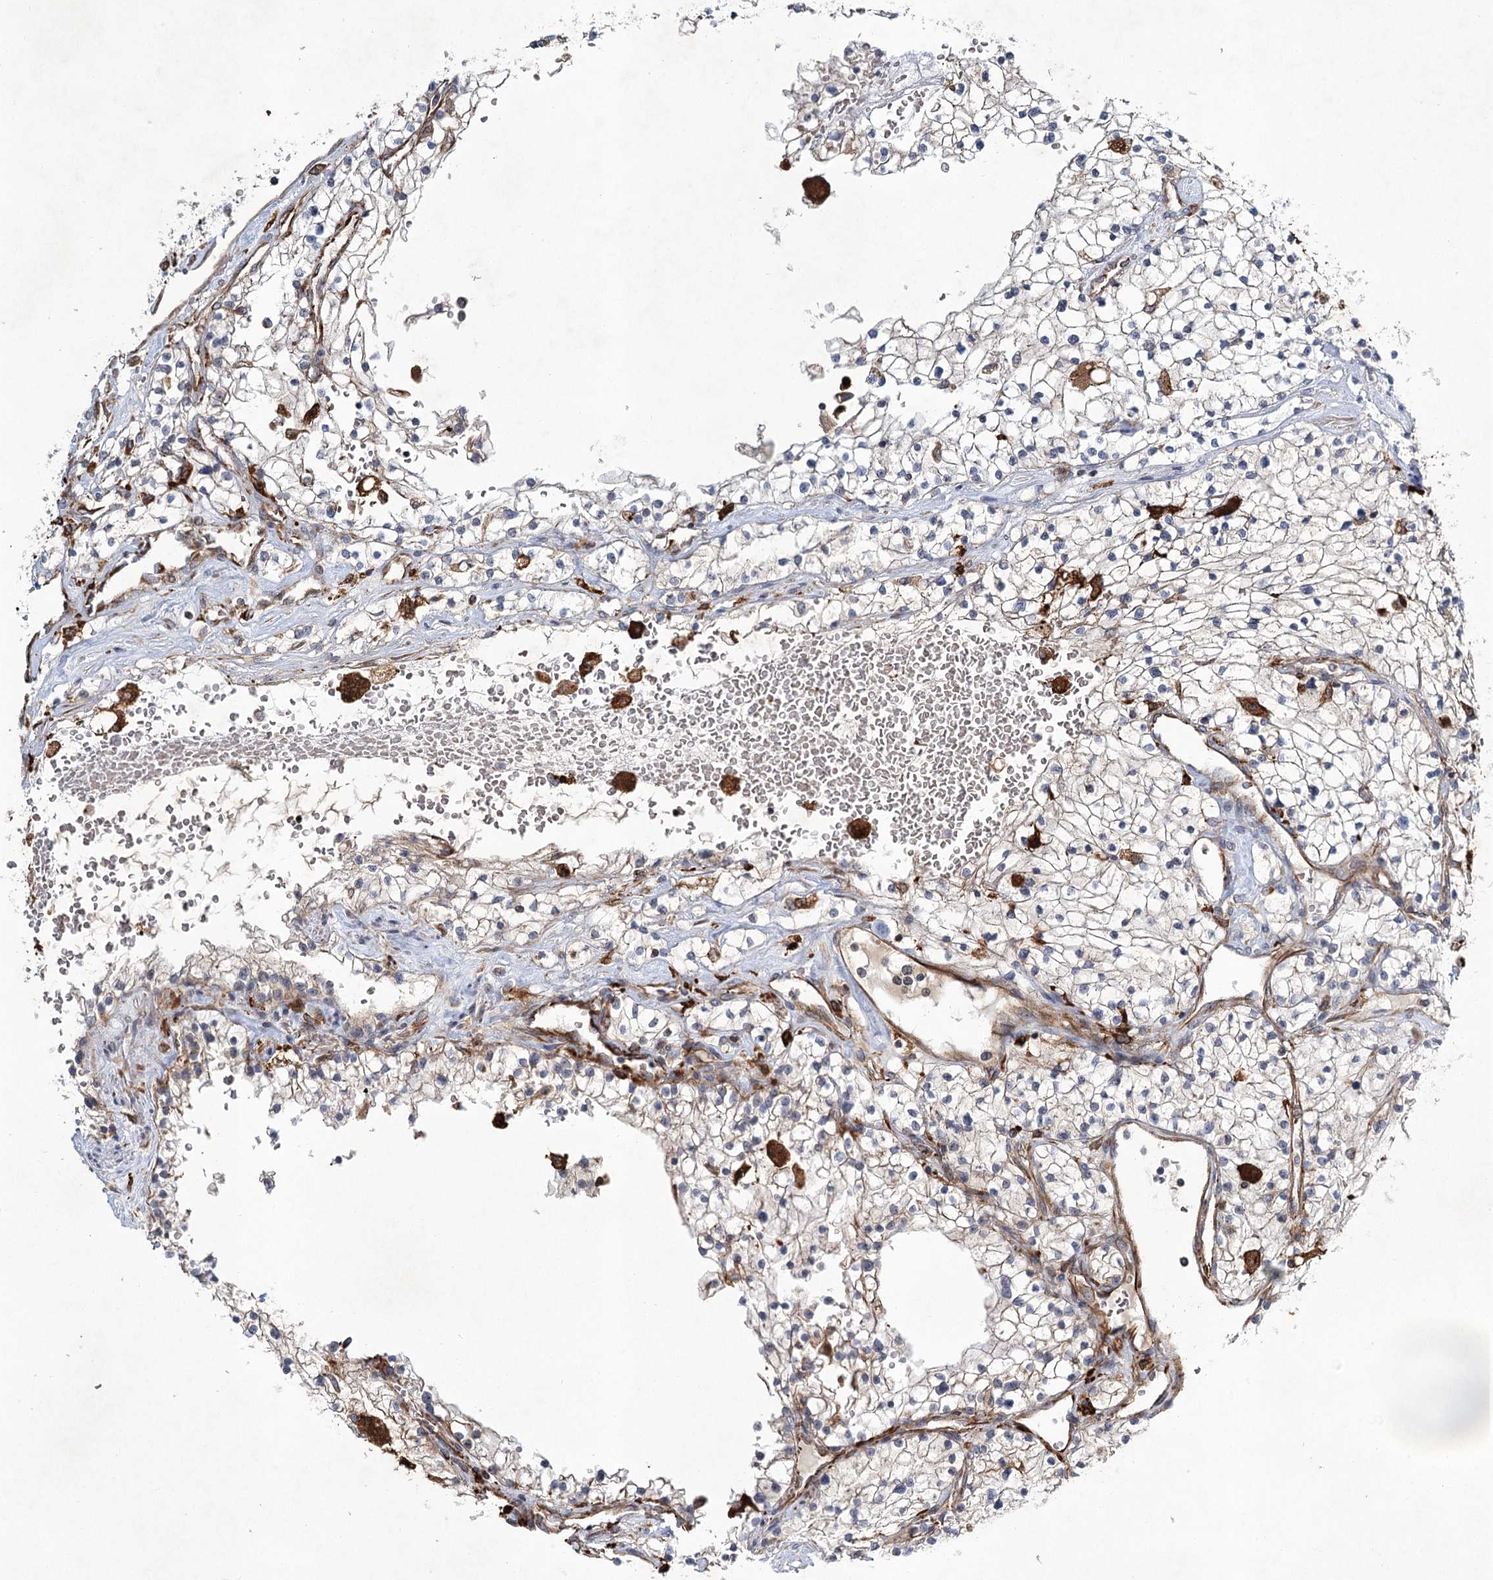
{"staining": {"intensity": "negative", "quantity": "none", "location": "none"}, "tissue": "renal cancer", "cell_type": "Tumor cells", "image_type": "cancer", "snomed": [{"axis": "morphology", "description": "Normal tissue, NOS"}, {"axis": "morphology", "description": "Adenocarcinoma, NOS"}, {"axis": "topography", "description": "Kidney"}], "caption": "Protein analysis of renal cancer displays no significant staining in tumor cells.", "gene": "DPEP2", "patient": {"sex": "male", "age": 68}}